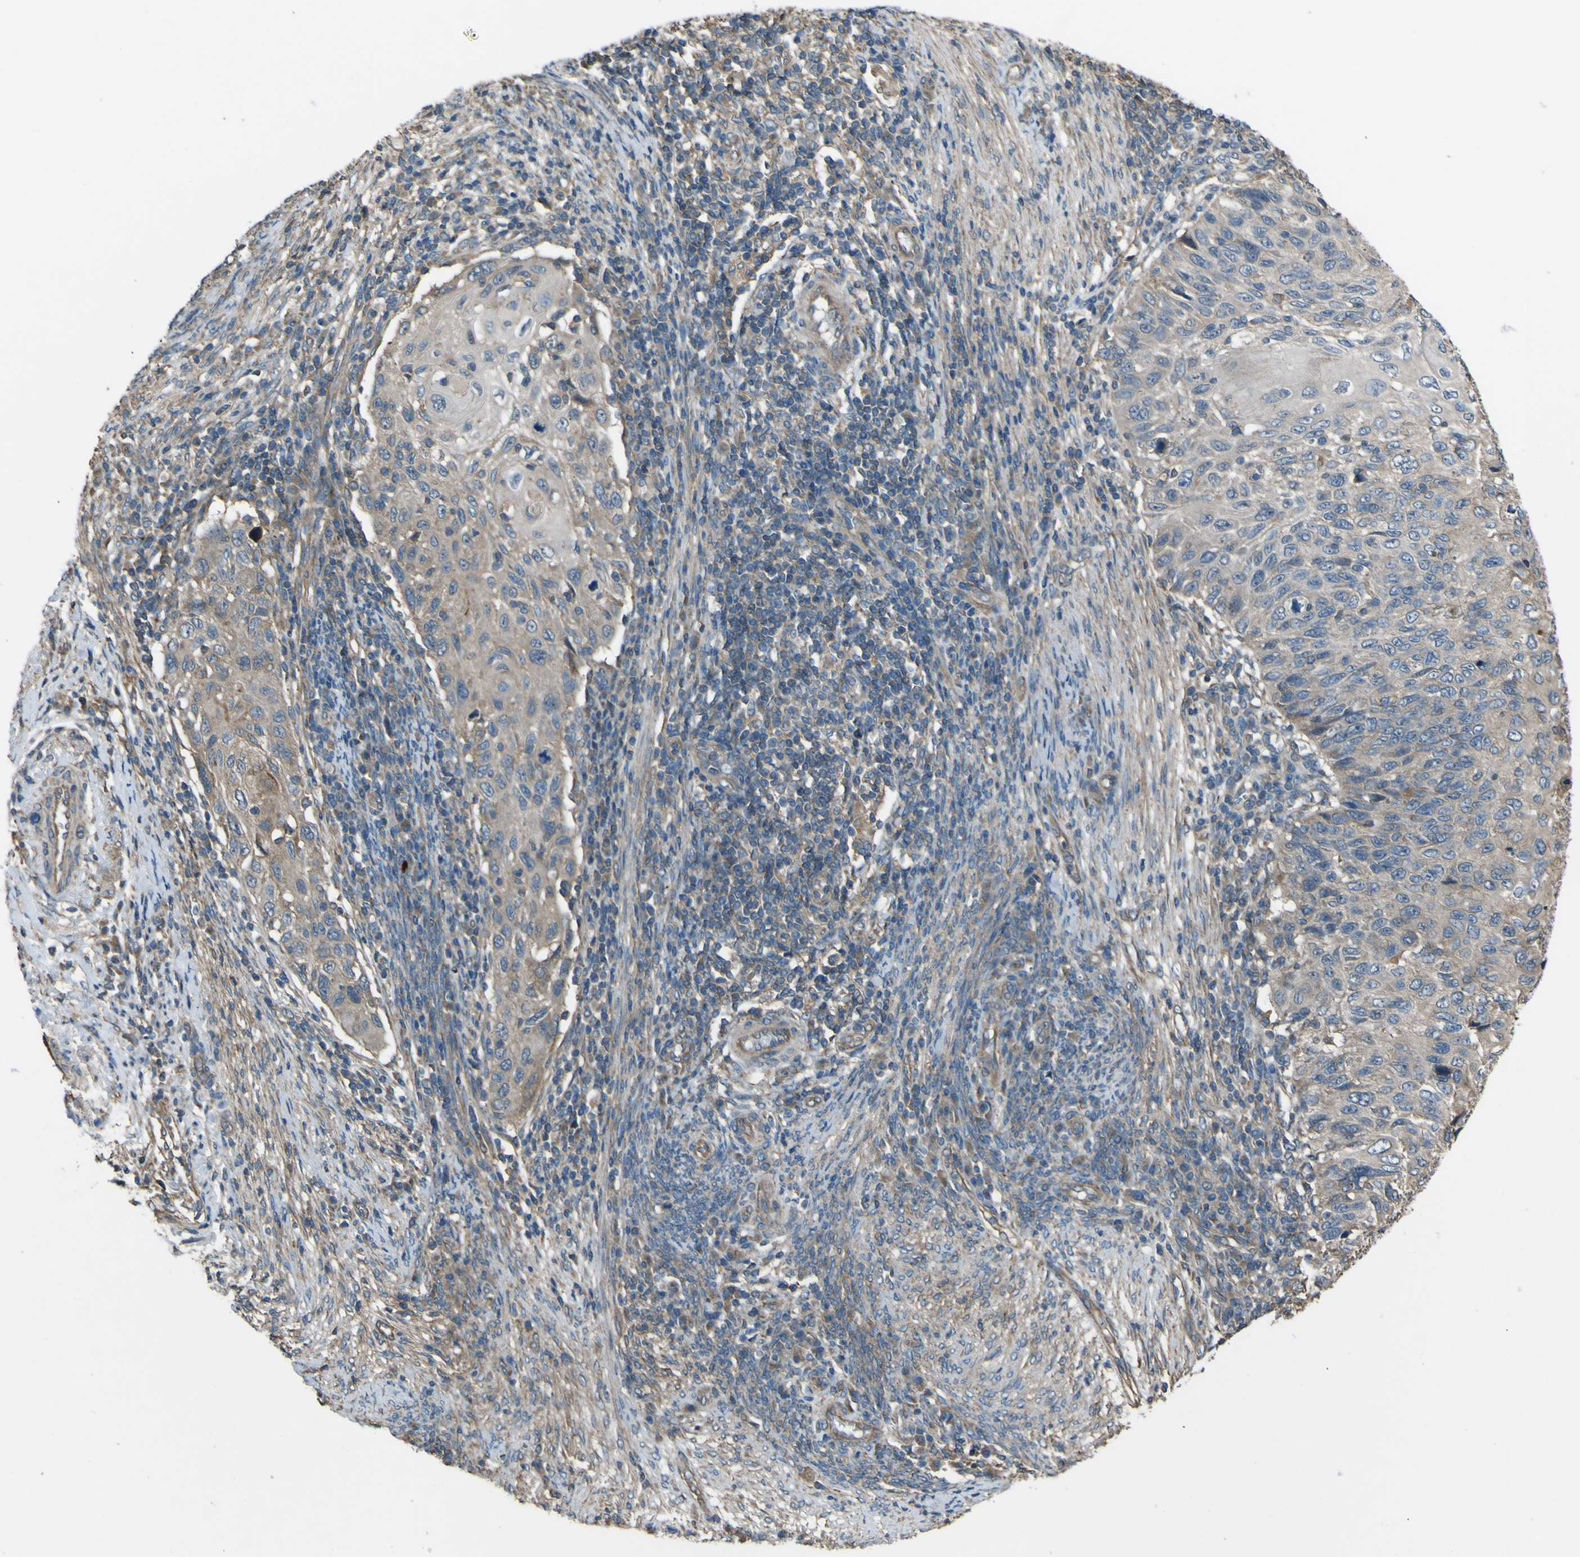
{"staining": {"intensity": "weak", "quantity": "25%-75%", "location": "cytoplasmic/membranous"}, "tissue": "cervical cancer", "cell_type": "Tumor cells", "image_type": "cancer", "snomed": [{"axis": "morphology", "description": "Squamous cell carcinoma, NOS"}, {"axis": "topography", "description": "Cervix"}], "caption": "Protein analysis of cervical cancer (squamous cell carcinoma) tissue shows weak cytoplasmic/membranous expression in about 25%-75% of tumor cells.", "gene": "NAALADL2", "patient": {"sex": "female", "age": 70}}